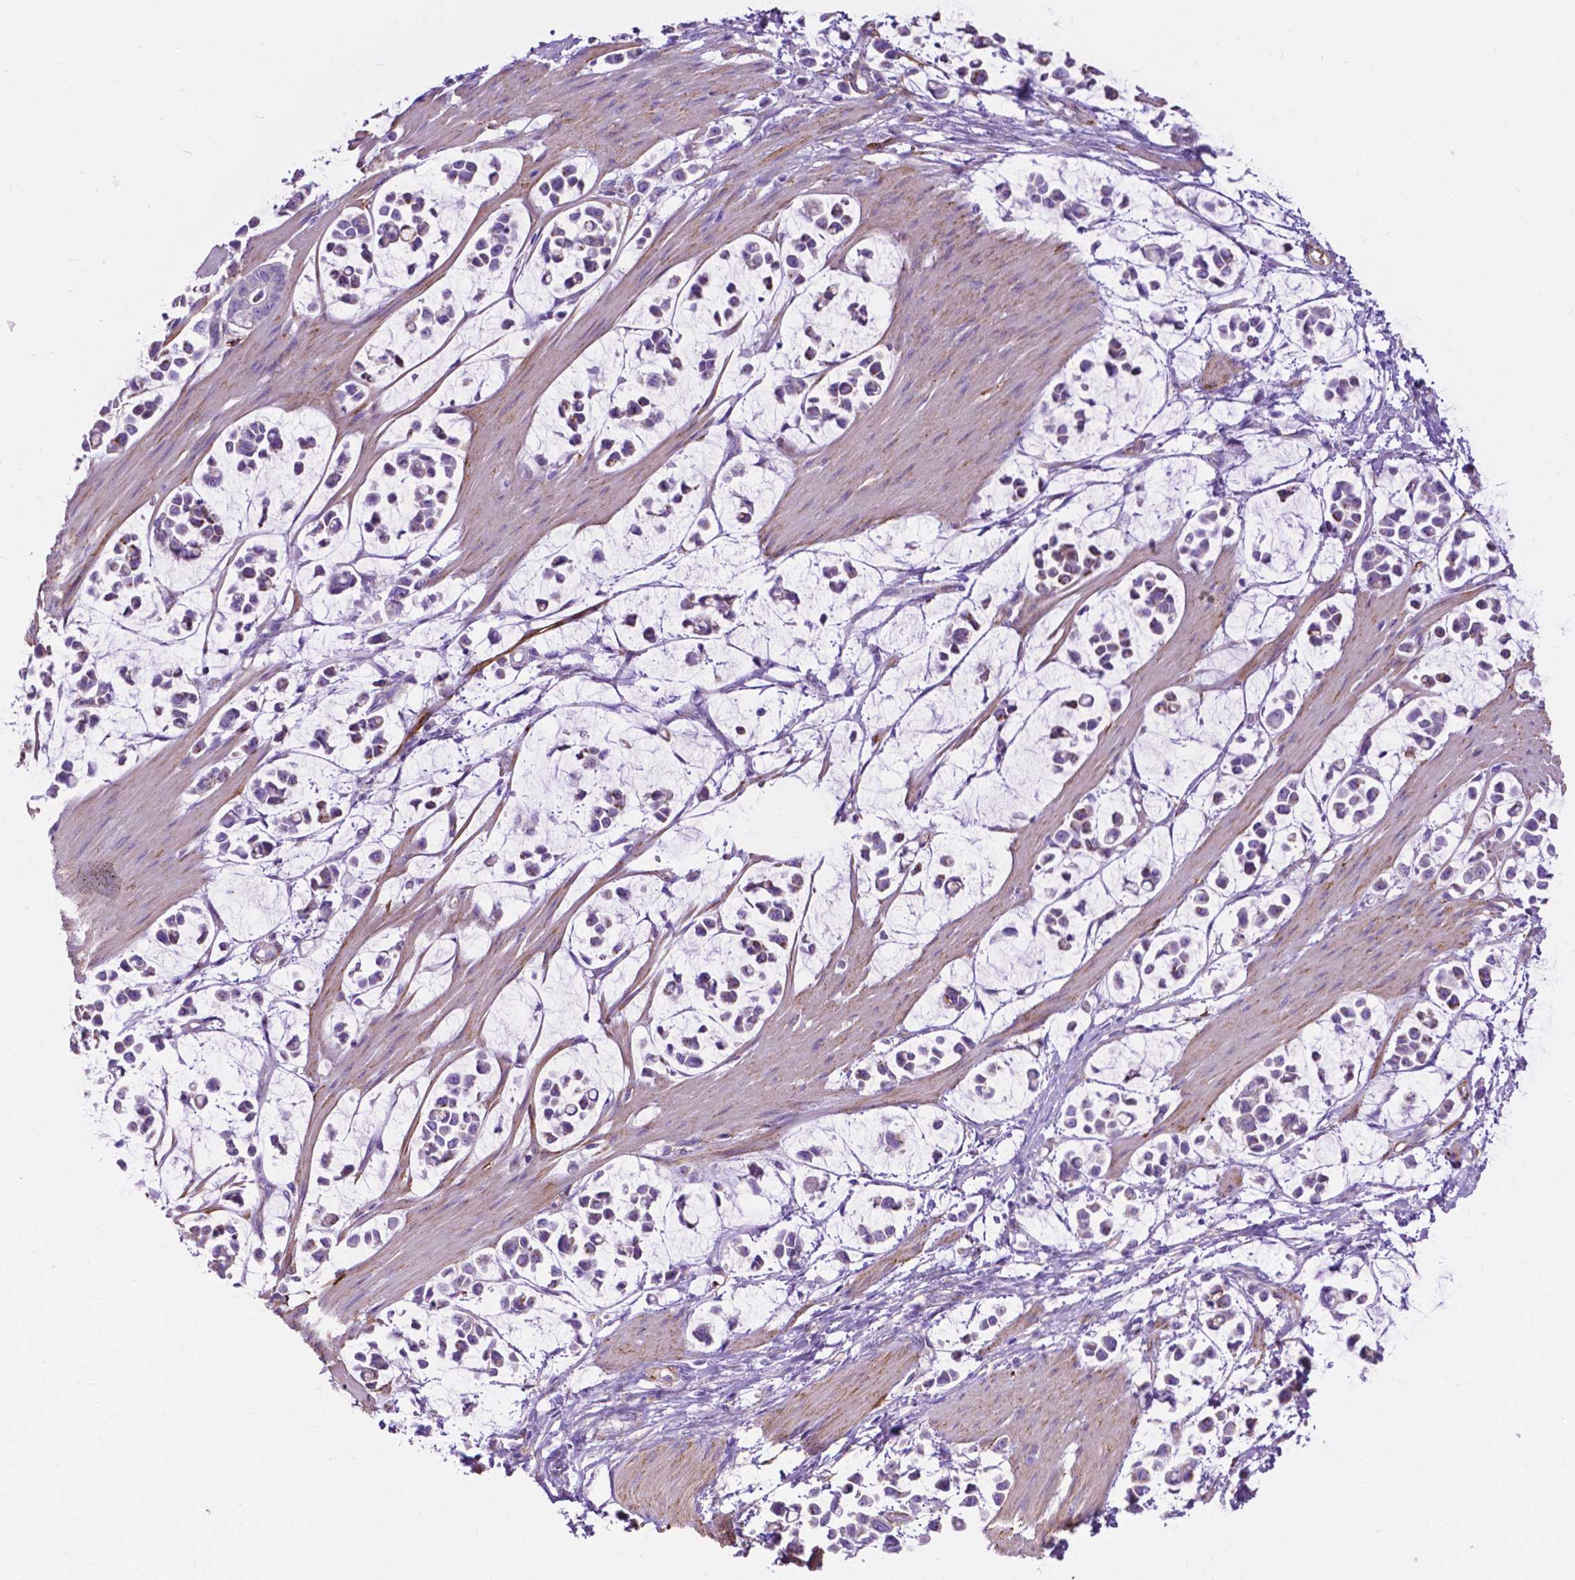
{"staining": {"intensity": "negative", "quantity": "none", "location": "none"}, "tissue": "stomach cancer", "cell_type": "Tumor cells", "image_type": "cancer", "snomed": [{"axis": "morphology", "description": "Adenocarcinoma, NOS"}, {"axis": "topography", "description": "Stomach"}], "caption": "Immunohistochemistry micrograph of neoplastic tissue: stomach cancer (adenocarcinoma) stained with DAB exhibits no significant protein expression in tumor cells. Brightfield microscopy of immunohistochemistry (IHC) stained with DAB (3,3'-diaminobenzidine) (brown) and hematoxylin (blue), captured at high magnification.", "gene": "PCDHA12", "patient": {"sex": "male", "age": 82}}